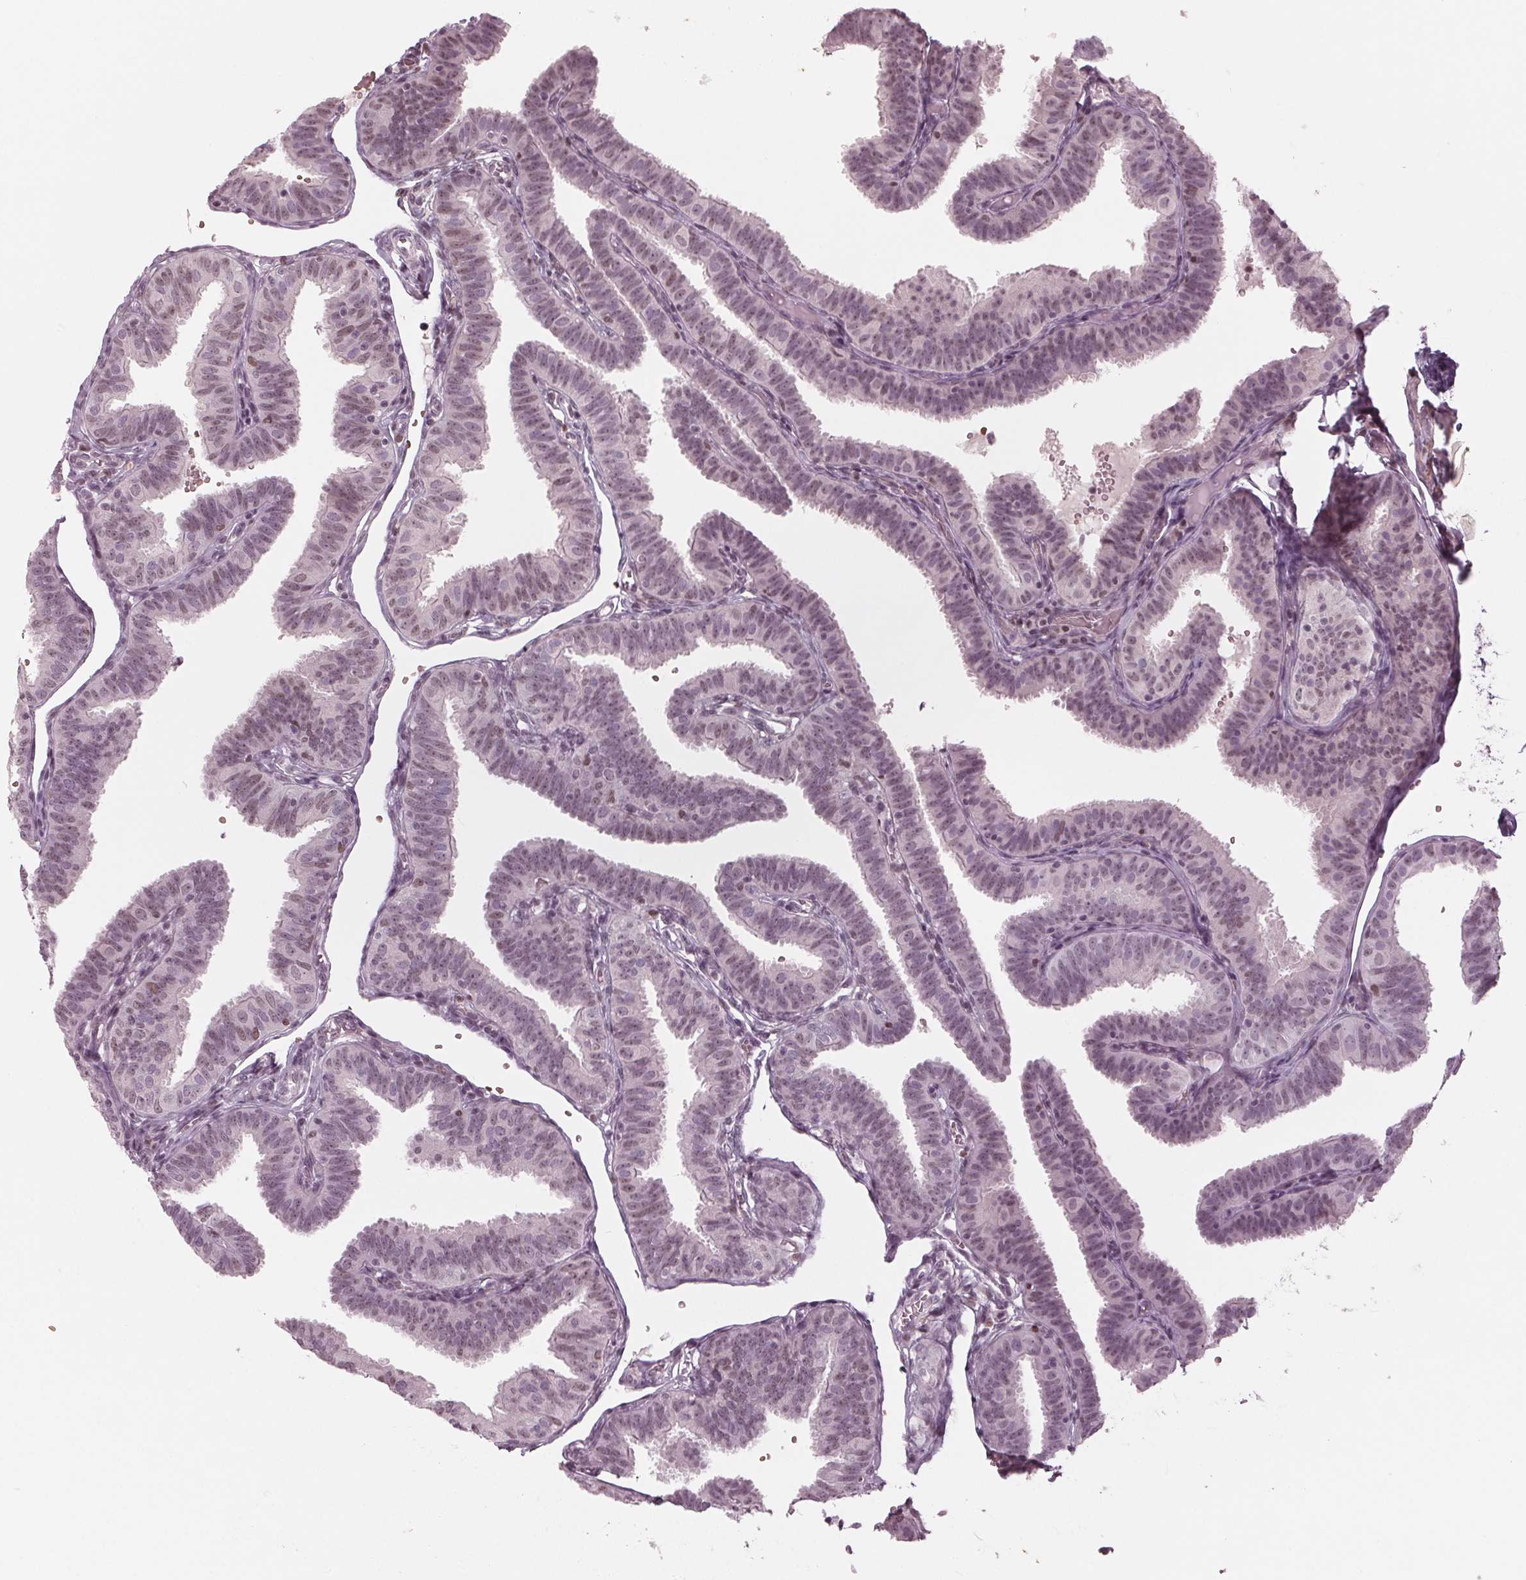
{"staining": {"intensity": "weak", "quantity": "25%-75%", "location": "nuclear"}, "tissue": "fallopian tube", "cell_type": "Glandular cells", "image_type": "normal", "snomed": [{"axis": "morphology", "description": "Normal tissue, NOS"}, {"axis": "topography", "description": "Fallopian tube"}], "caption": "Glandular cells exhibit weak nuclear expression in about 25%-75% of cells in normal fallopian tube. (brown staining indicates protein expression, while blue staining denotes nuclei).", "gene": "DNMT3L", "patient": {"sex": "female", "age": 25}}